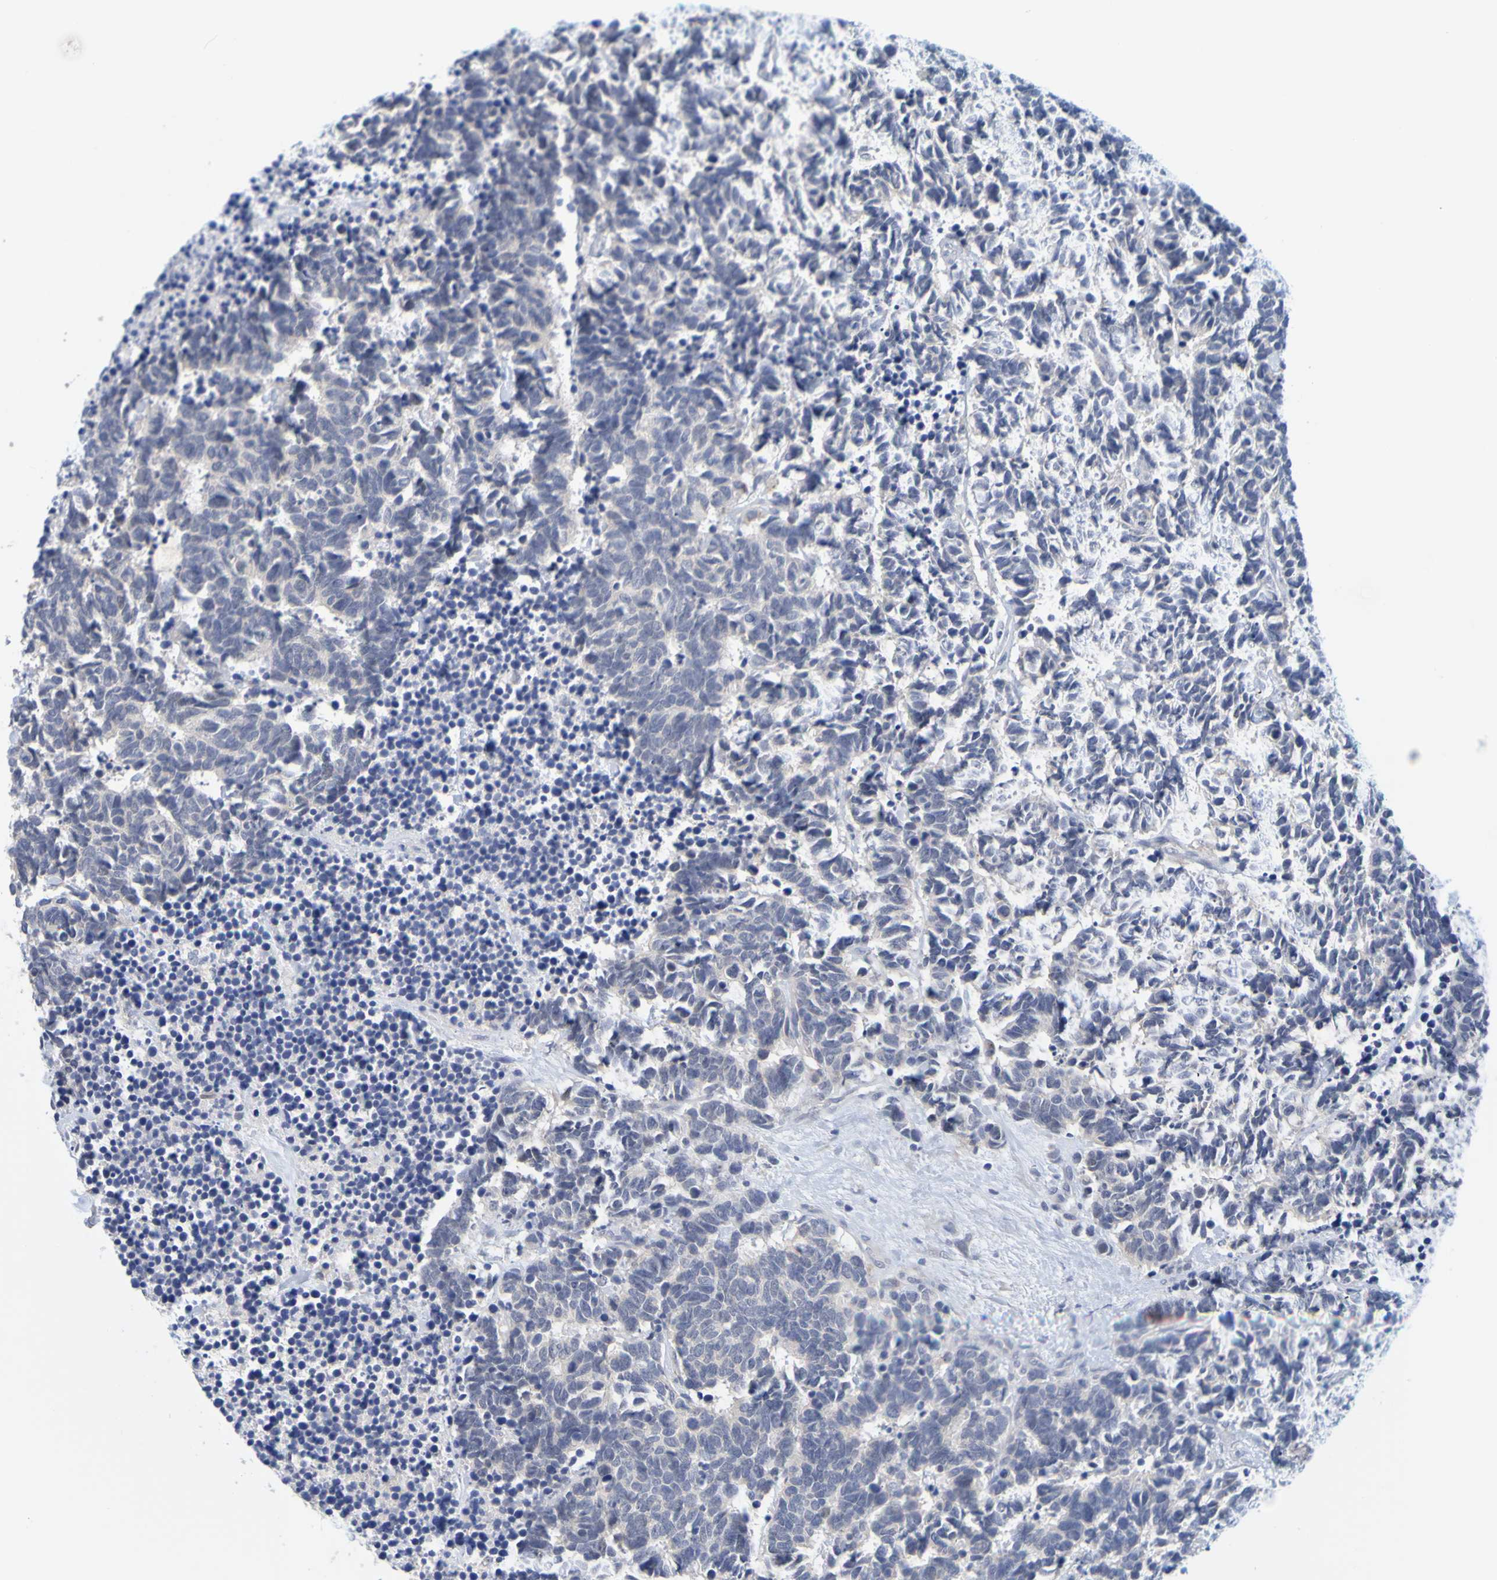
{"staining": {"intensity": "negative", "quantity": "none", "location": "none"}, "tissue": "carcinoid", "cell_type": "Tumor cells", "image_type": "cancer", "snomed": [{"axis": "morphology", "description": "Carcinoma, NOS"}, {"axis": "morphology", "description": "Carcinoid, malignant, NOS"}, {"axis": "topography", "description": "Urinary bladder"}], "caption": "Photomicrograph shows no significant protein expression in tumor cells of carcinoid. The staining is performed using DAB (3,3'-diaminobenzidine) brown chromogen with nuclei counter-stained in using hematoxylin.", "gene": "ENDOU", "patient": {"sex": "male", "age": 57}}